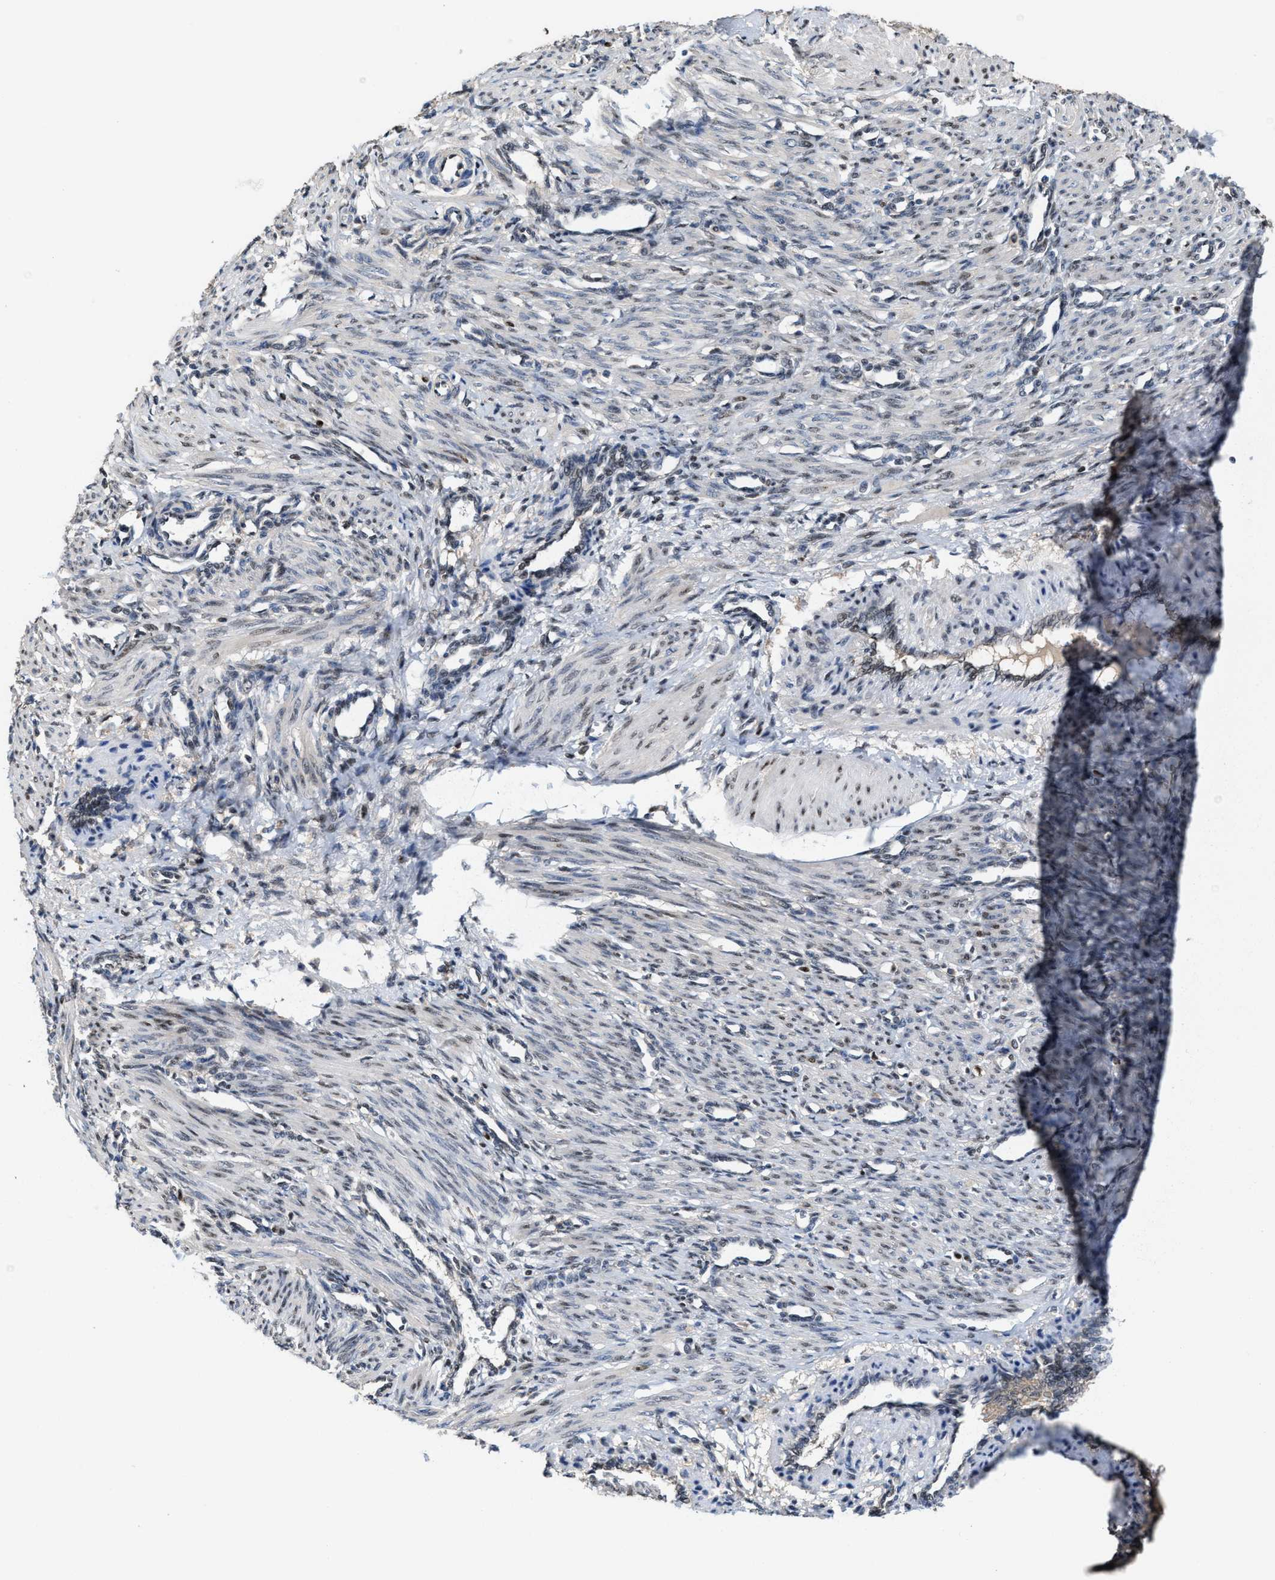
{"staining": {"intensity": "weak", "quantity": "<25%", "location": "nuclear"}, "tissue": "smooth muscle", "cell_type": "Smooth muscle cells", "image_type": "normal", "snomed": [{"axis": "morphology", "description": "Normal tissue, NOS"}, {"axis": "topography", "description": "Endometrium"}], "caption": "Immunohistochemistry image of normal smooth muscle: smooth muscle stained with DAB shows no significant protein expression in smooth muscle cells. (Stains: DAB IHC with hematoxylin counter stain, Microscopy: brightfield microscopy at high magnification).", "gene": "ZNF20", "patient": {"sex": "female", "age": 33}}